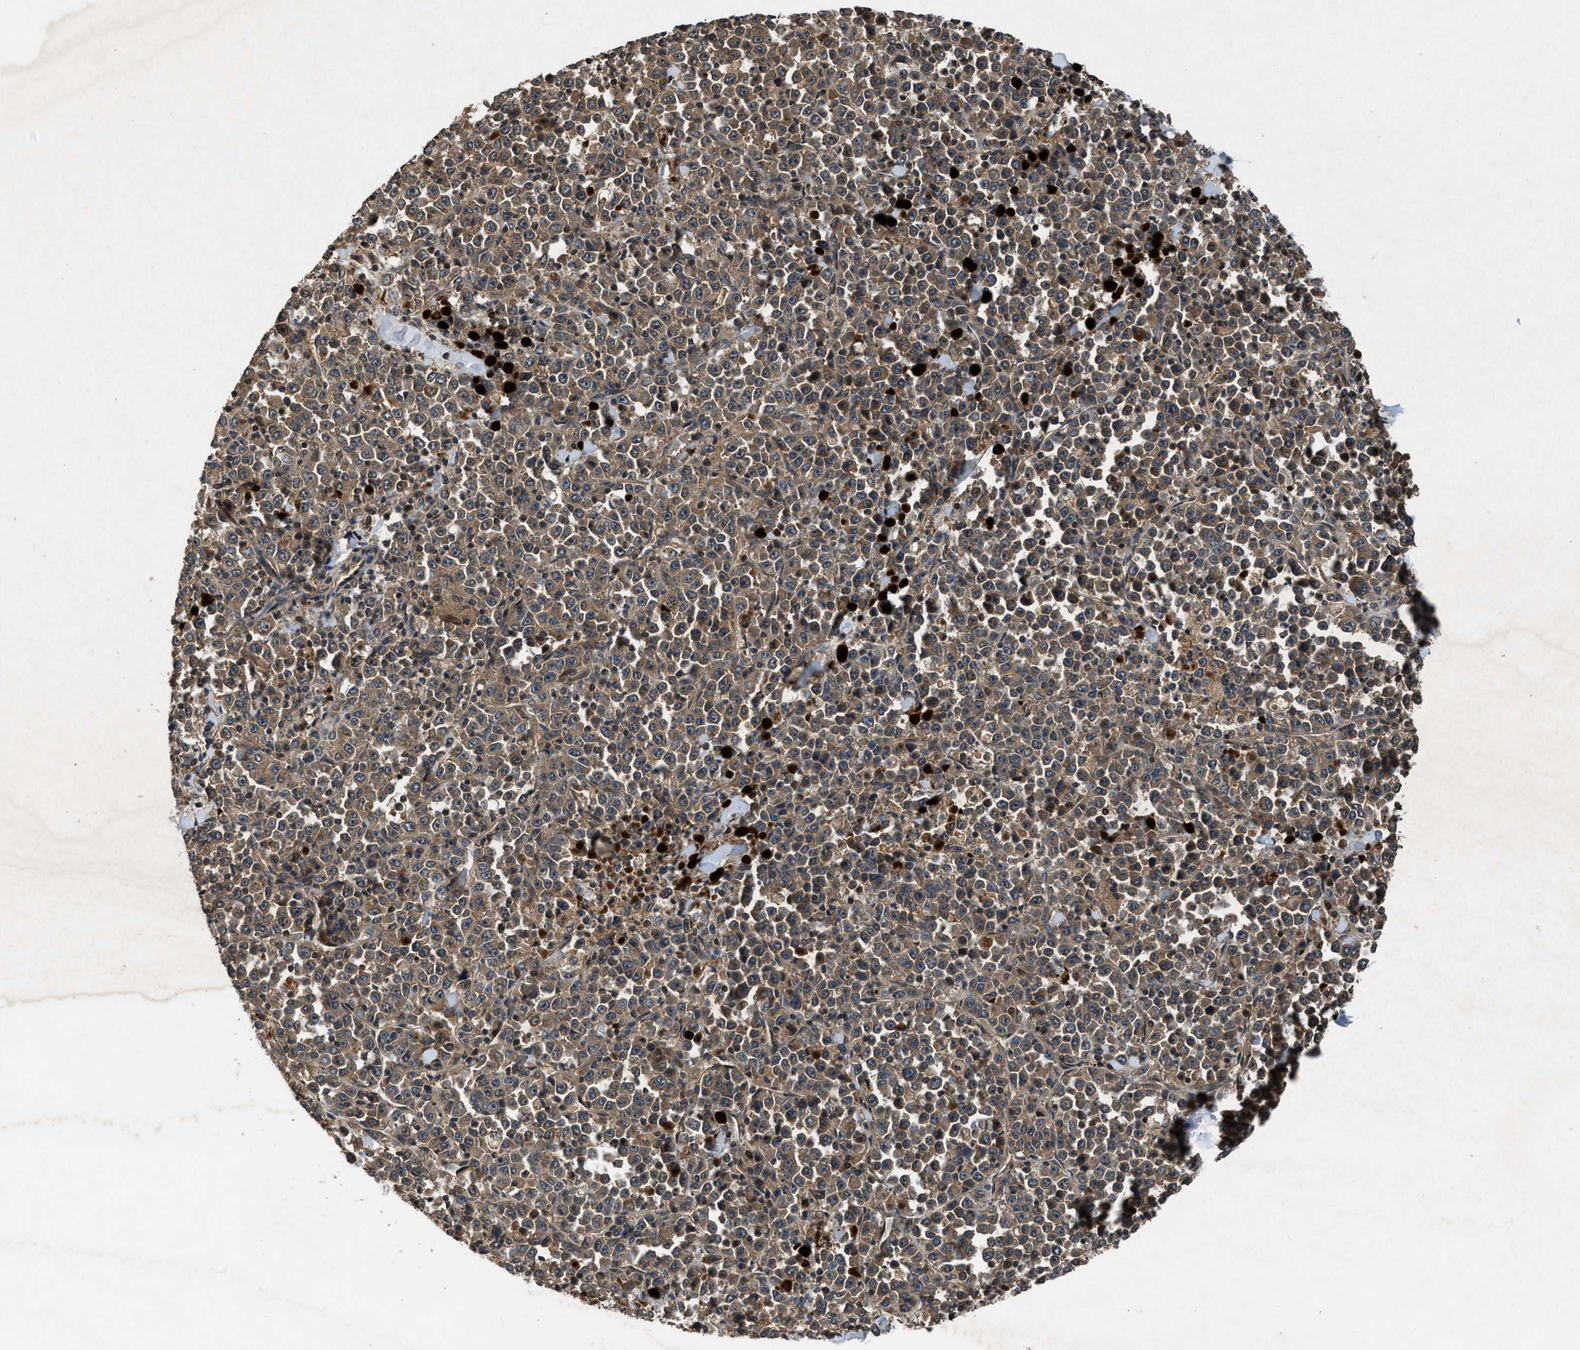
{"staining": {"intensity": "moderate", "quantity": ">75%", "location": "cytoplasmic/membranous"}, "tissue": "stomach cancer", "cell_type": "Tumor cells", "image_type": "cancer", "snomed": [{"axis": "morphology", "description": "Normal tissue, NOS"}, {"axis": "morphology", "description": "Adenocarcinoma, NOS"}, {"axis": "topography", "description": "Stomach, upper"}, {"axis": "topography", "description": "Stomach"}], "caption": "Human adenocarcinoma (stomach) stained for a protein (brown) exhibits moderate cytoplasmic/membranous positive staining in about >75% of tumor cells.", "gene": "RPS6KB1", "patient": {"sex": "male", "age": 59}}